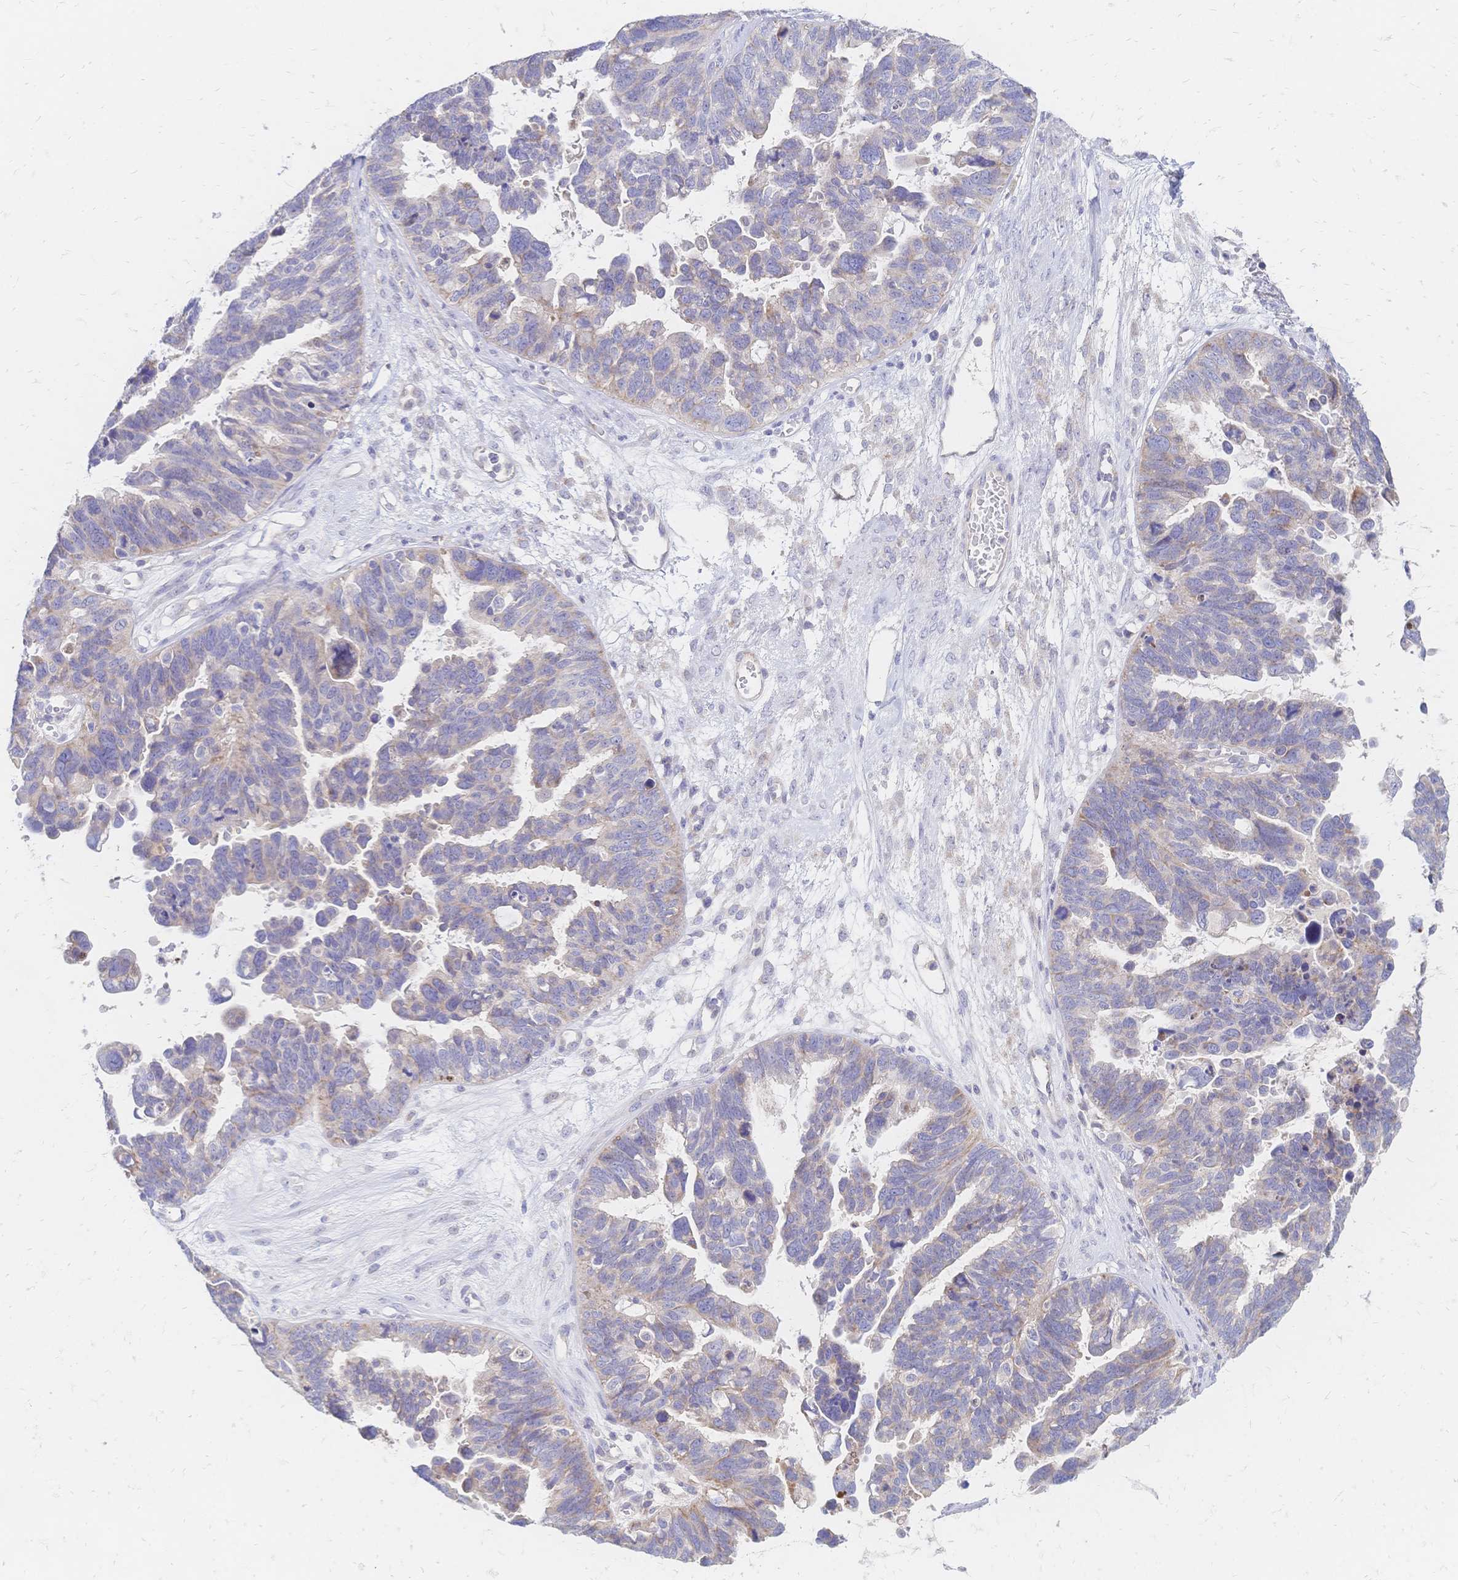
{"staining": {"intensity": "weak", "quantity": "25%-75%", "location": "cytoplasmic/membranous"}, "tissue": "ovarian cancer", "cell_type": "Tumor cells", "image_type": "cancer", "snomed": [{"axis": "morphology", "description": "Cystadenocarcinoma, serous, NOS"}, {"axis": "topography", "description": "Ovary"}], "caption": "Human ovarian cancer stained for a protein (brown) reveals weak cytoplasmic/membranous positive expression in about 25%-75% of tumor cells.", "gene": "VWC2L", "patient": {"sex": "female", "age": 60}}